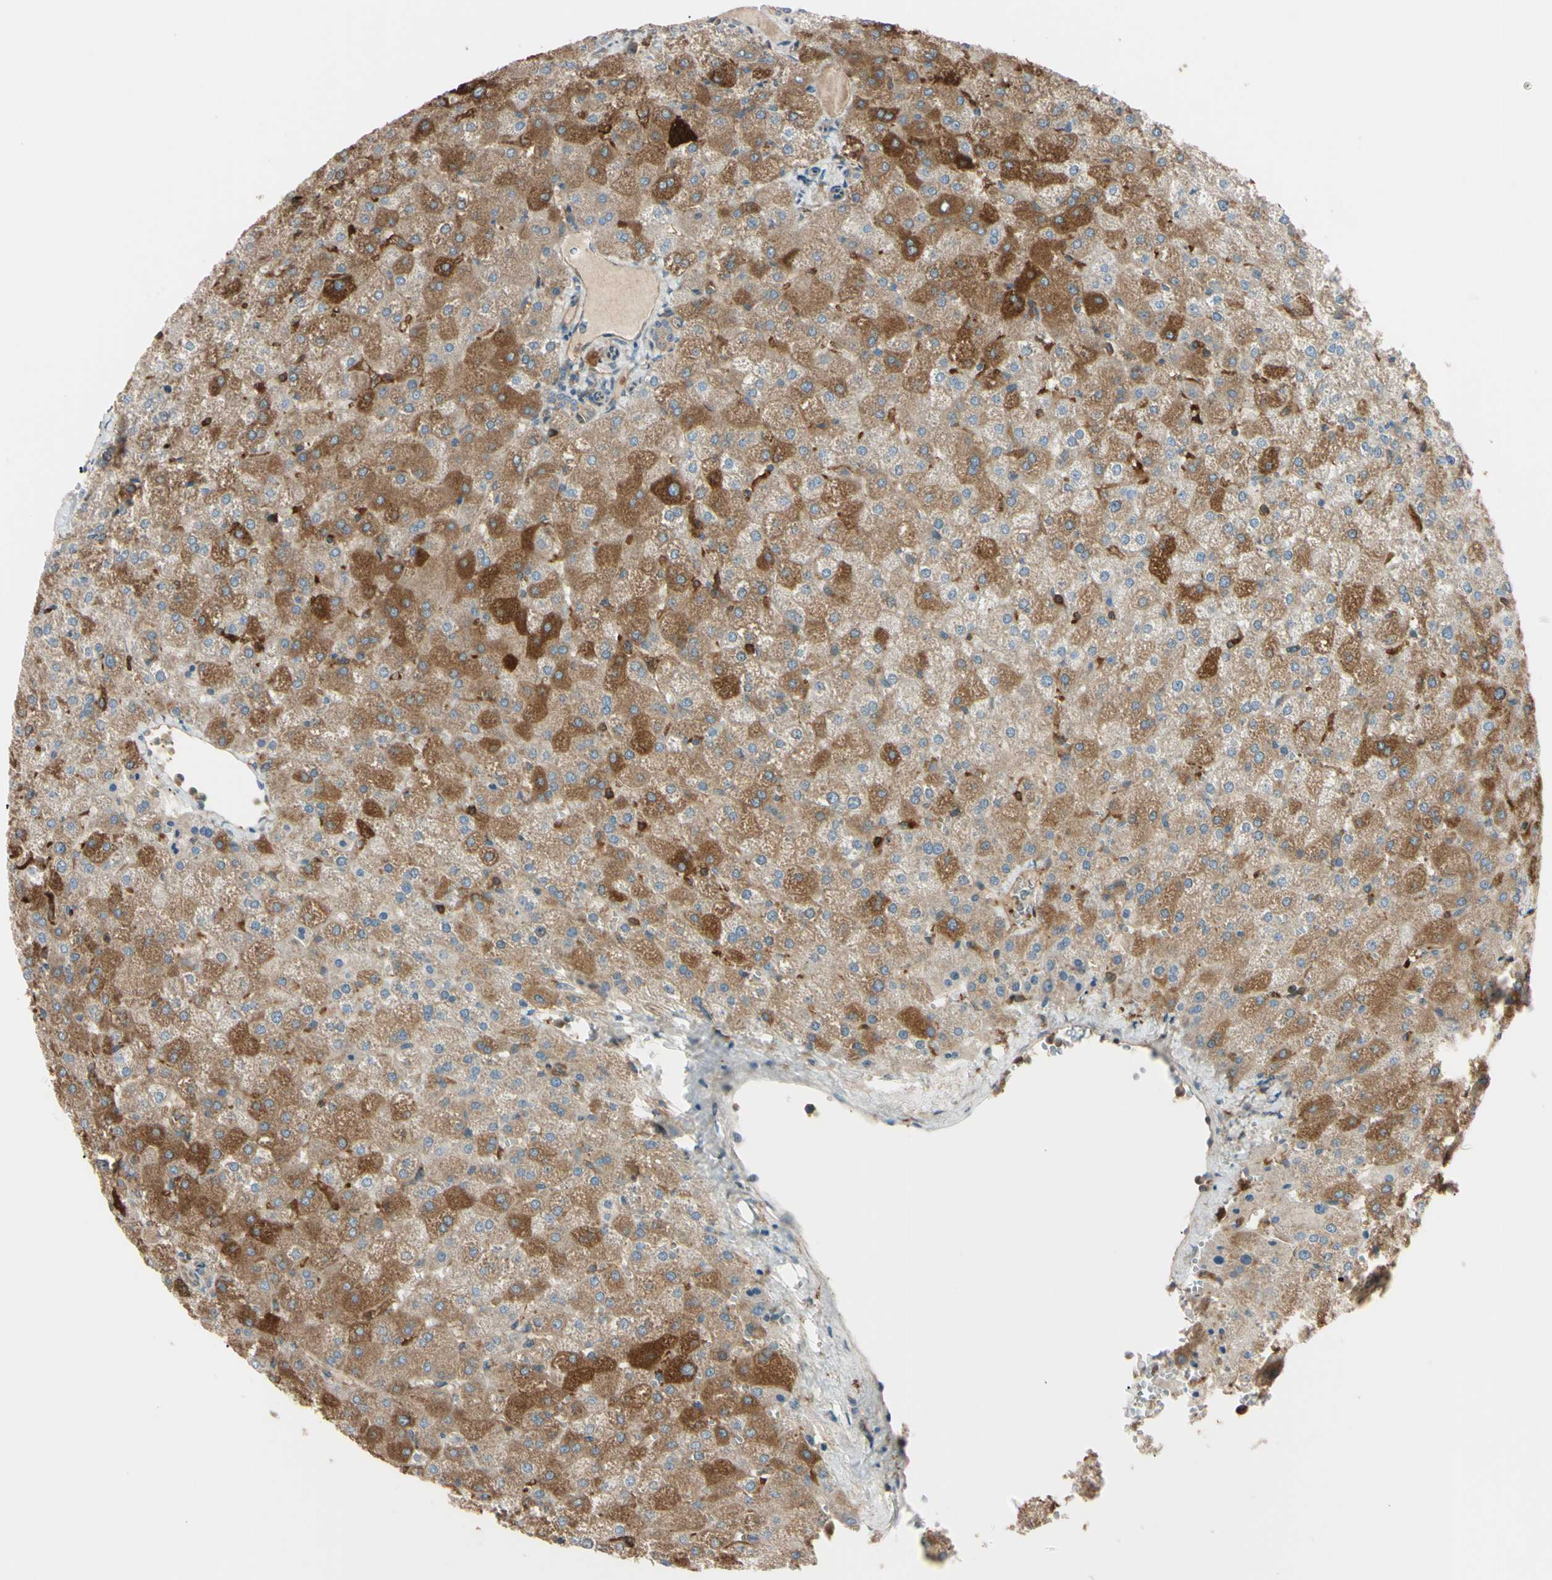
{"staining": {"intensity": "weak", "quantity": ">75%", "location": "cytoplasmic/membranous"}, "tissue": "liver", "cell_type": "Cholangiocytes", "image_type": "normal", "snomed": [{"axis": "morphology", "description": "Normal tissue, NOS"}, {"axis": "topography", "description": "Liver"}], "caption": "IHC micrograph of unremarkable human liver stained for a protein (brown), which exhibits low levels of weak cytoplasmic/membranous positivity in about >75% of cholangiocytes.", "gene": "PTPN12", "patient": {"sex": "female", "age": 32}}